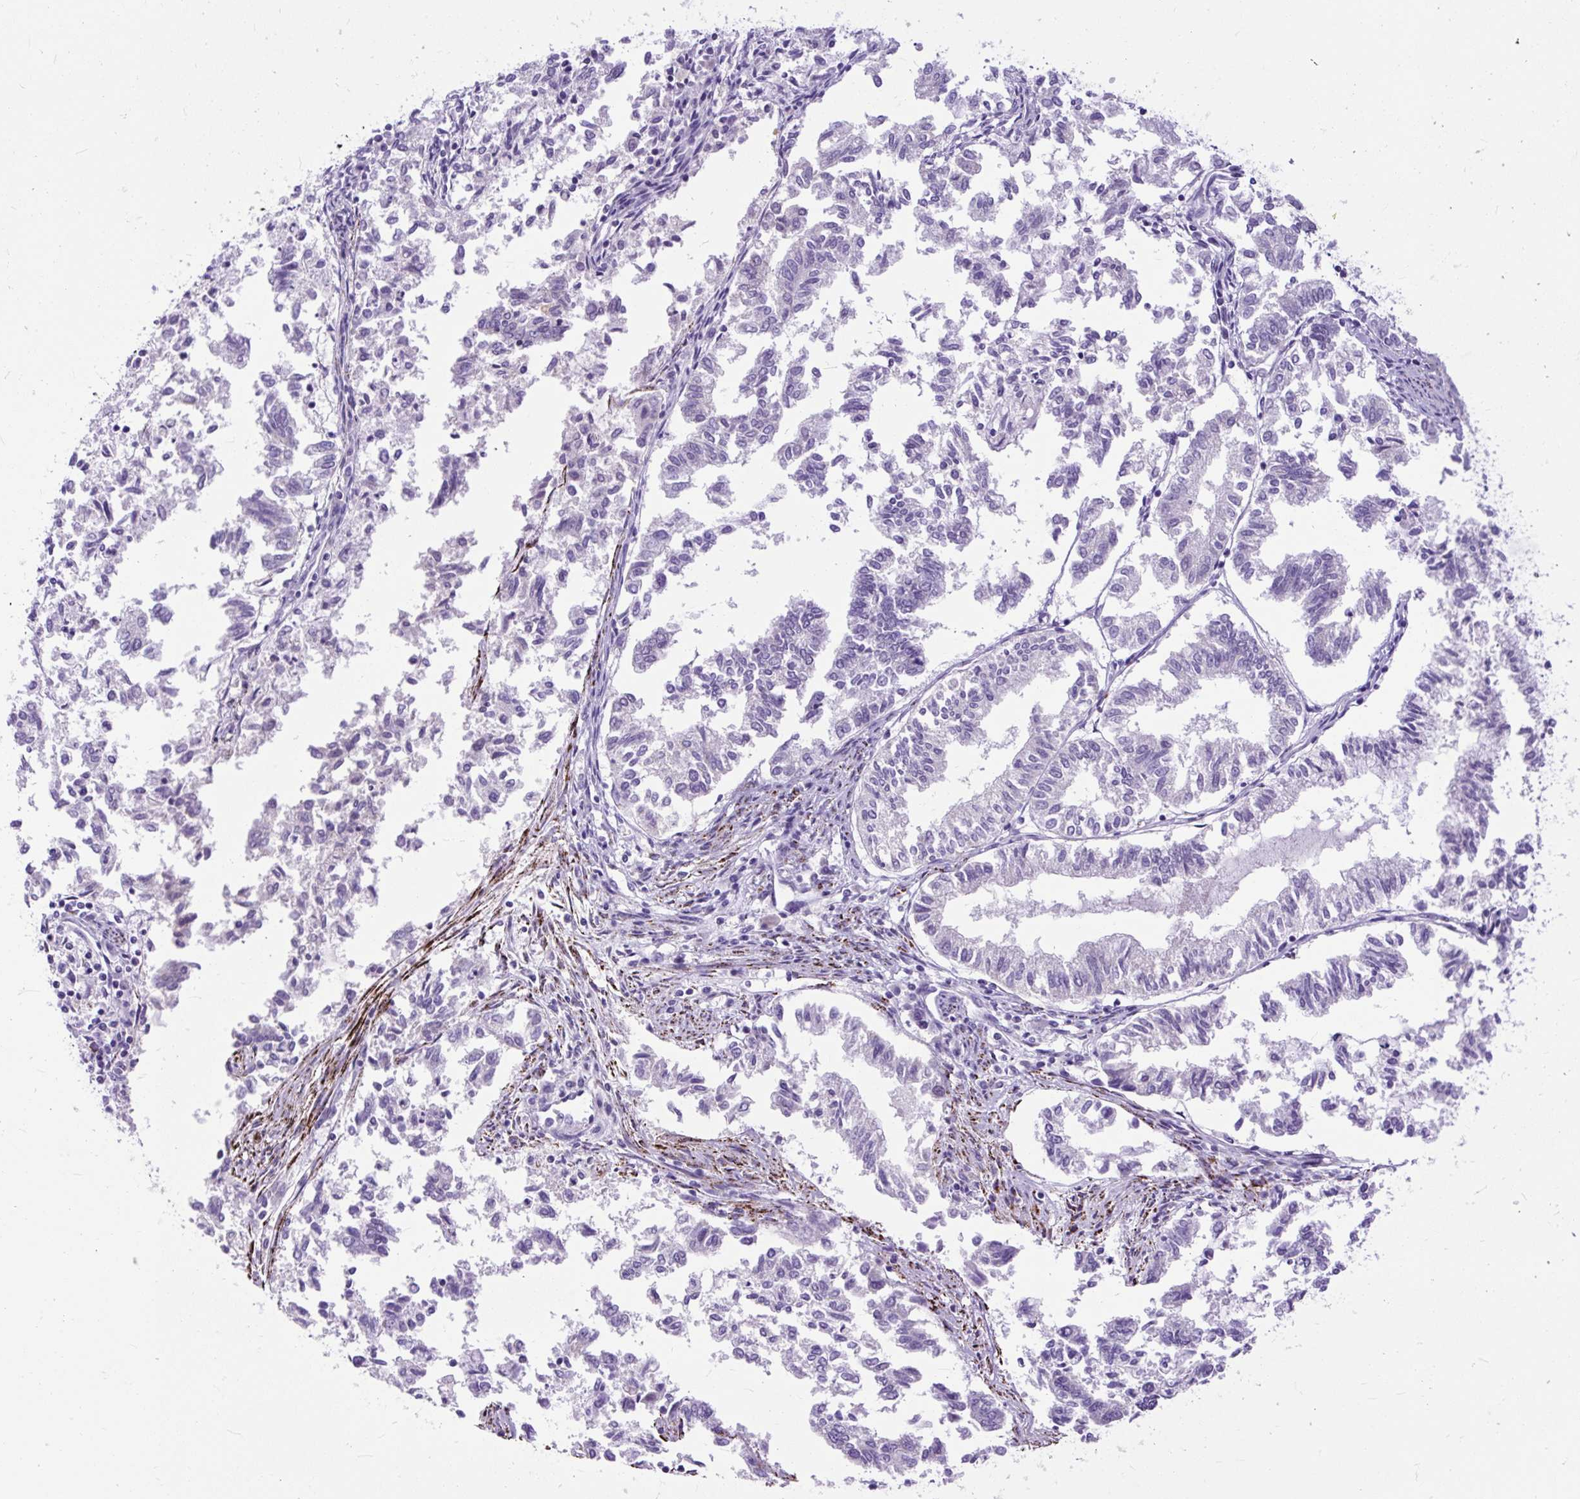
{"staining": {"intensity": "negative", "quantity": "none", "location": "none"}, "tissue": "endometrial cancer", "cell_type": "Tumor cells", "image_type": "cancer", "snomed": [{"axis": "morphology", "description": "Necrosis, NOS"}, {"axis": "morphology", "description": "Adenocarcinoma, NOS"}, {"axis": "topography", "description": "Endometrium"}], "caption": "This is an immunohistochemistry histopathology image of human endometrial cancer. There is no expression in tumor cells.", "gene": "ZNF256", "patient": {"sex": "female", "age": 79}}